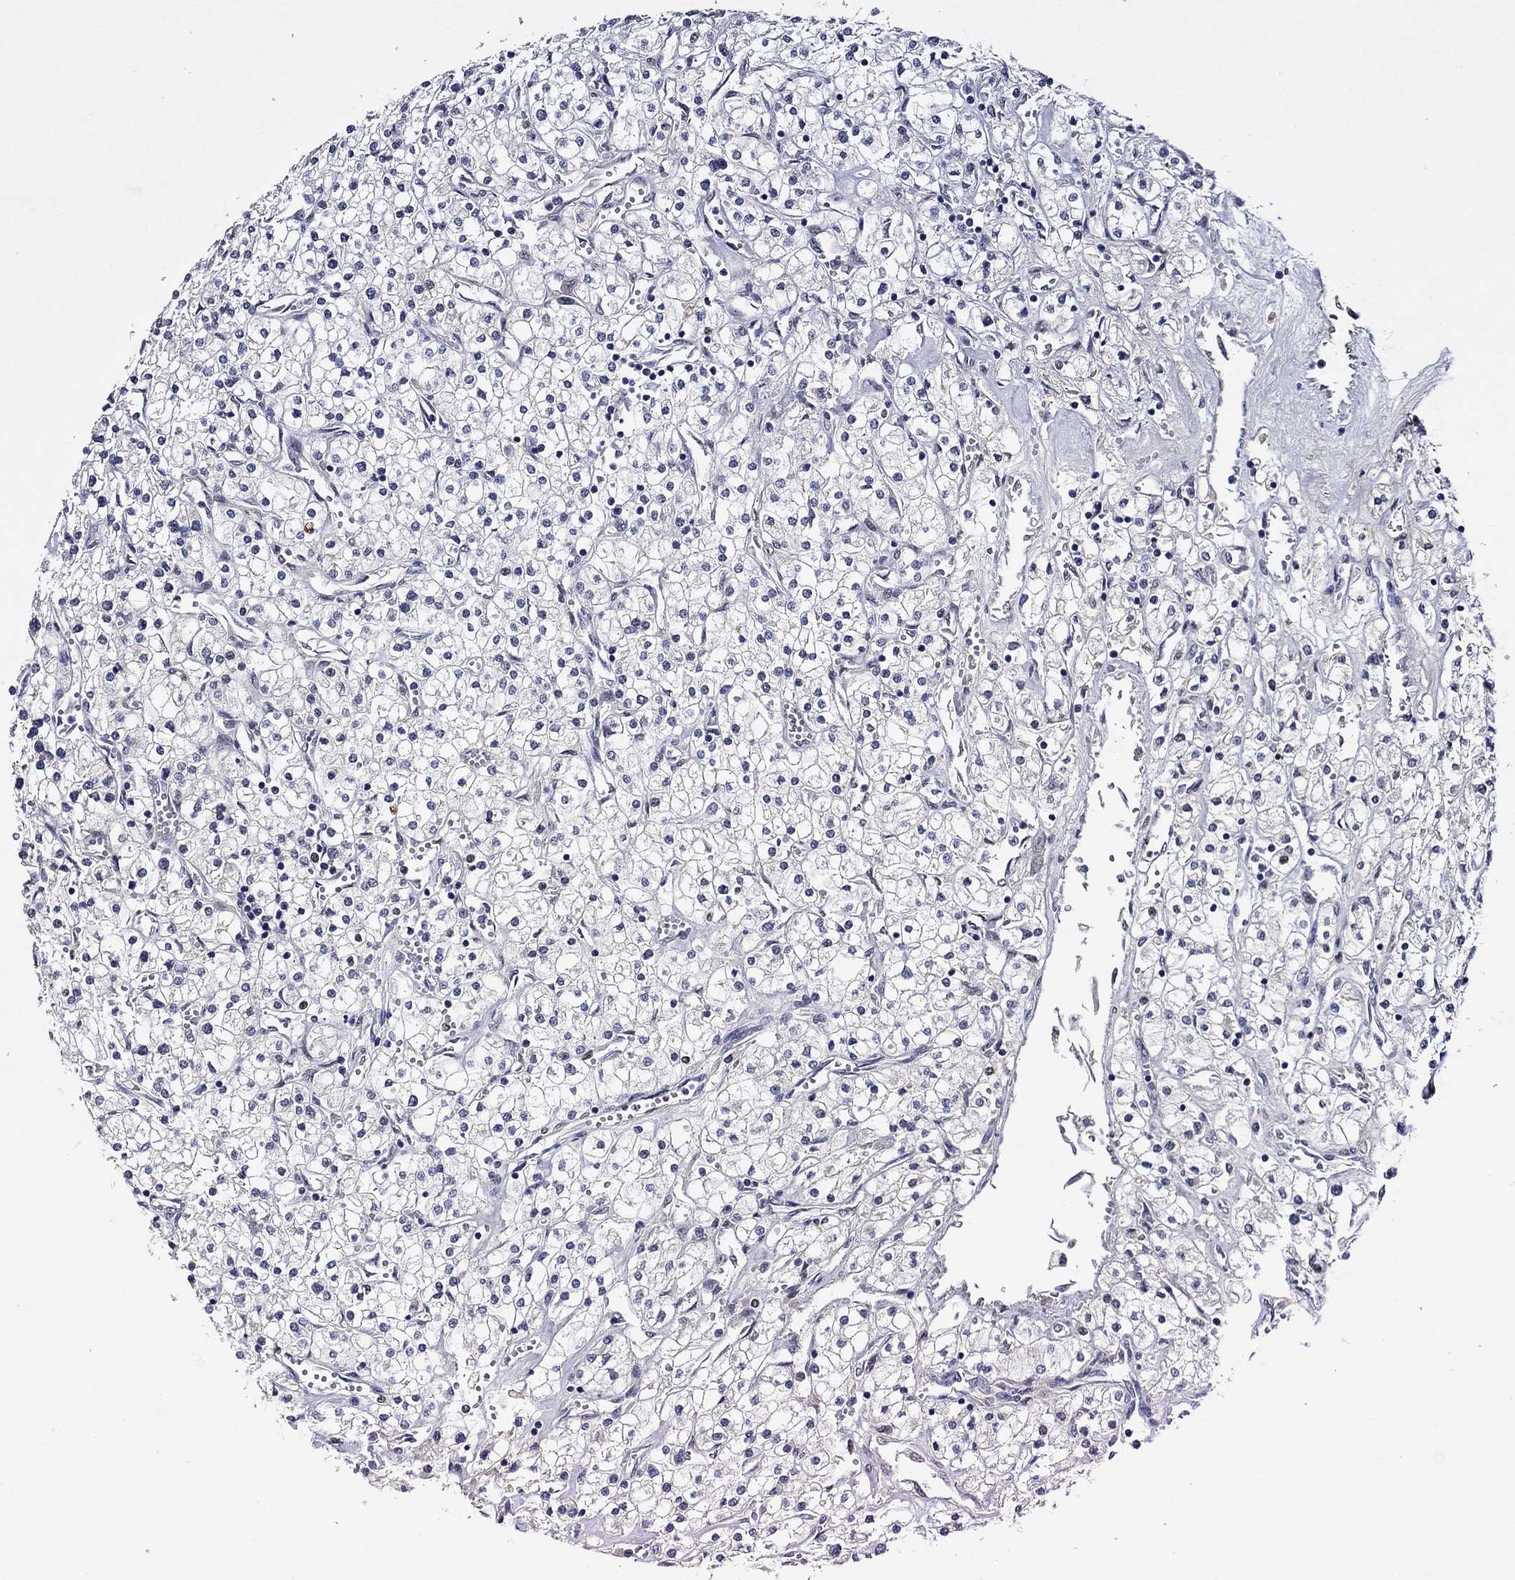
{"staining": {"intensity": "negative", "quantity": "none", "location": "none"}, "tissue": "renal cancer", "cell_type": "Tumor cells", "image_type": "cancer", "snomed": [{"axis": "morphology", "description": "Adenocarcinoma, NOS"}, {"axis": "topography", "description": "Kidney"}], "caption": "Immunohistochemistry image of human renal cancer stained for a protein (brown), which exhibits no positivity in tumor cells.", "gene": "GATA2", "patient": {"sex": "male", "age": 80}}